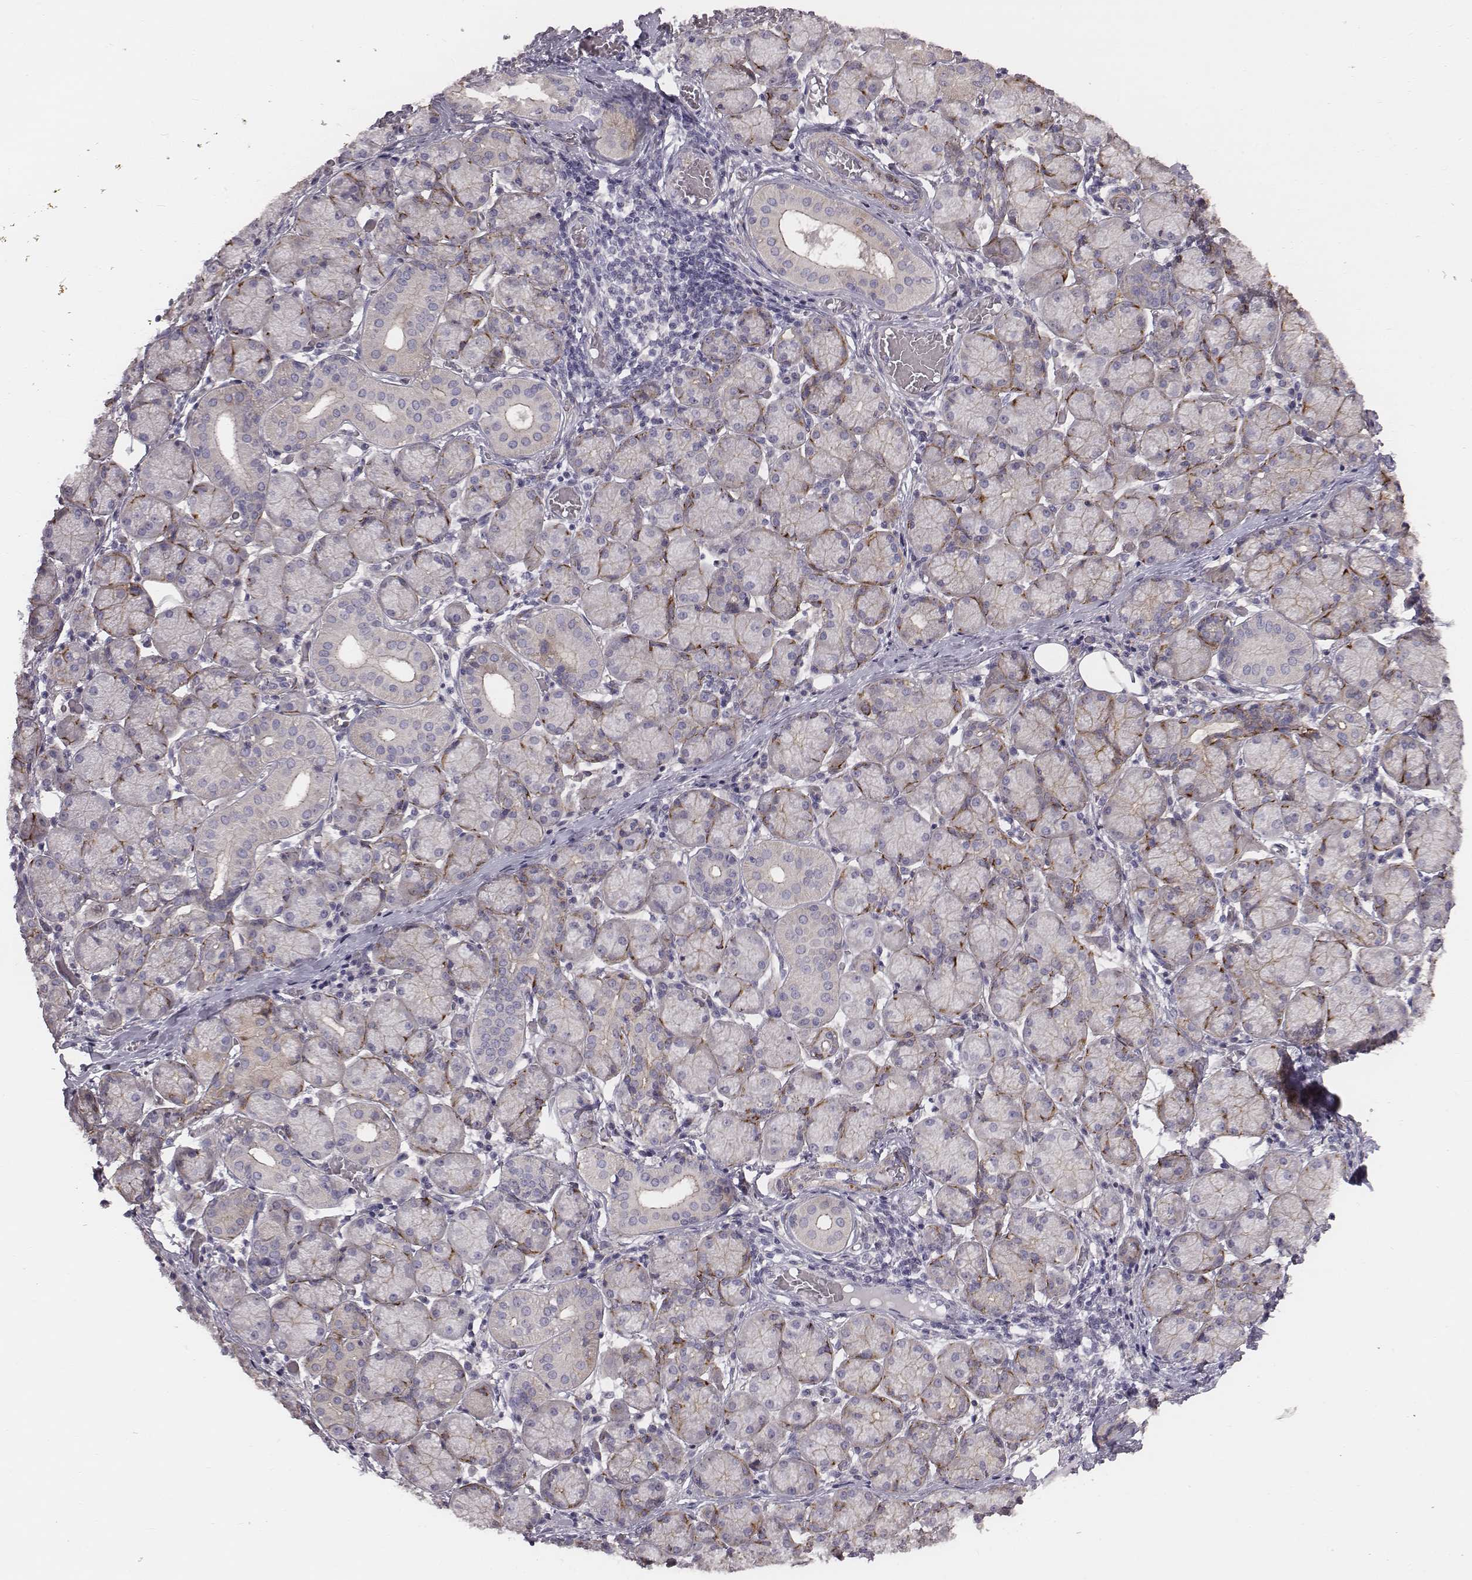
{"staining": {"intensity": "strong", "quantity": "<25%", "location": "cytoplasmic/membranous"}, "tissue": "salivary gland", "cell_type": "Glandular cells", "image_type": "normal", "snomed": [{"axis": "morphology", "description": "Normal tissue, NOS"}, {"axis": "topography", "description": "Salivary gland"}, {"axis": "topography", "description": "Peripheral nerve tissue"}], "caption": "Immunohistochemical staining of benign salivary gland shows strong cytoplasmic/membranous protein positivity in about <25% of glandular cells.", "gene": "PRKCZ", "patient": {"sex": "female", "age": 24}}